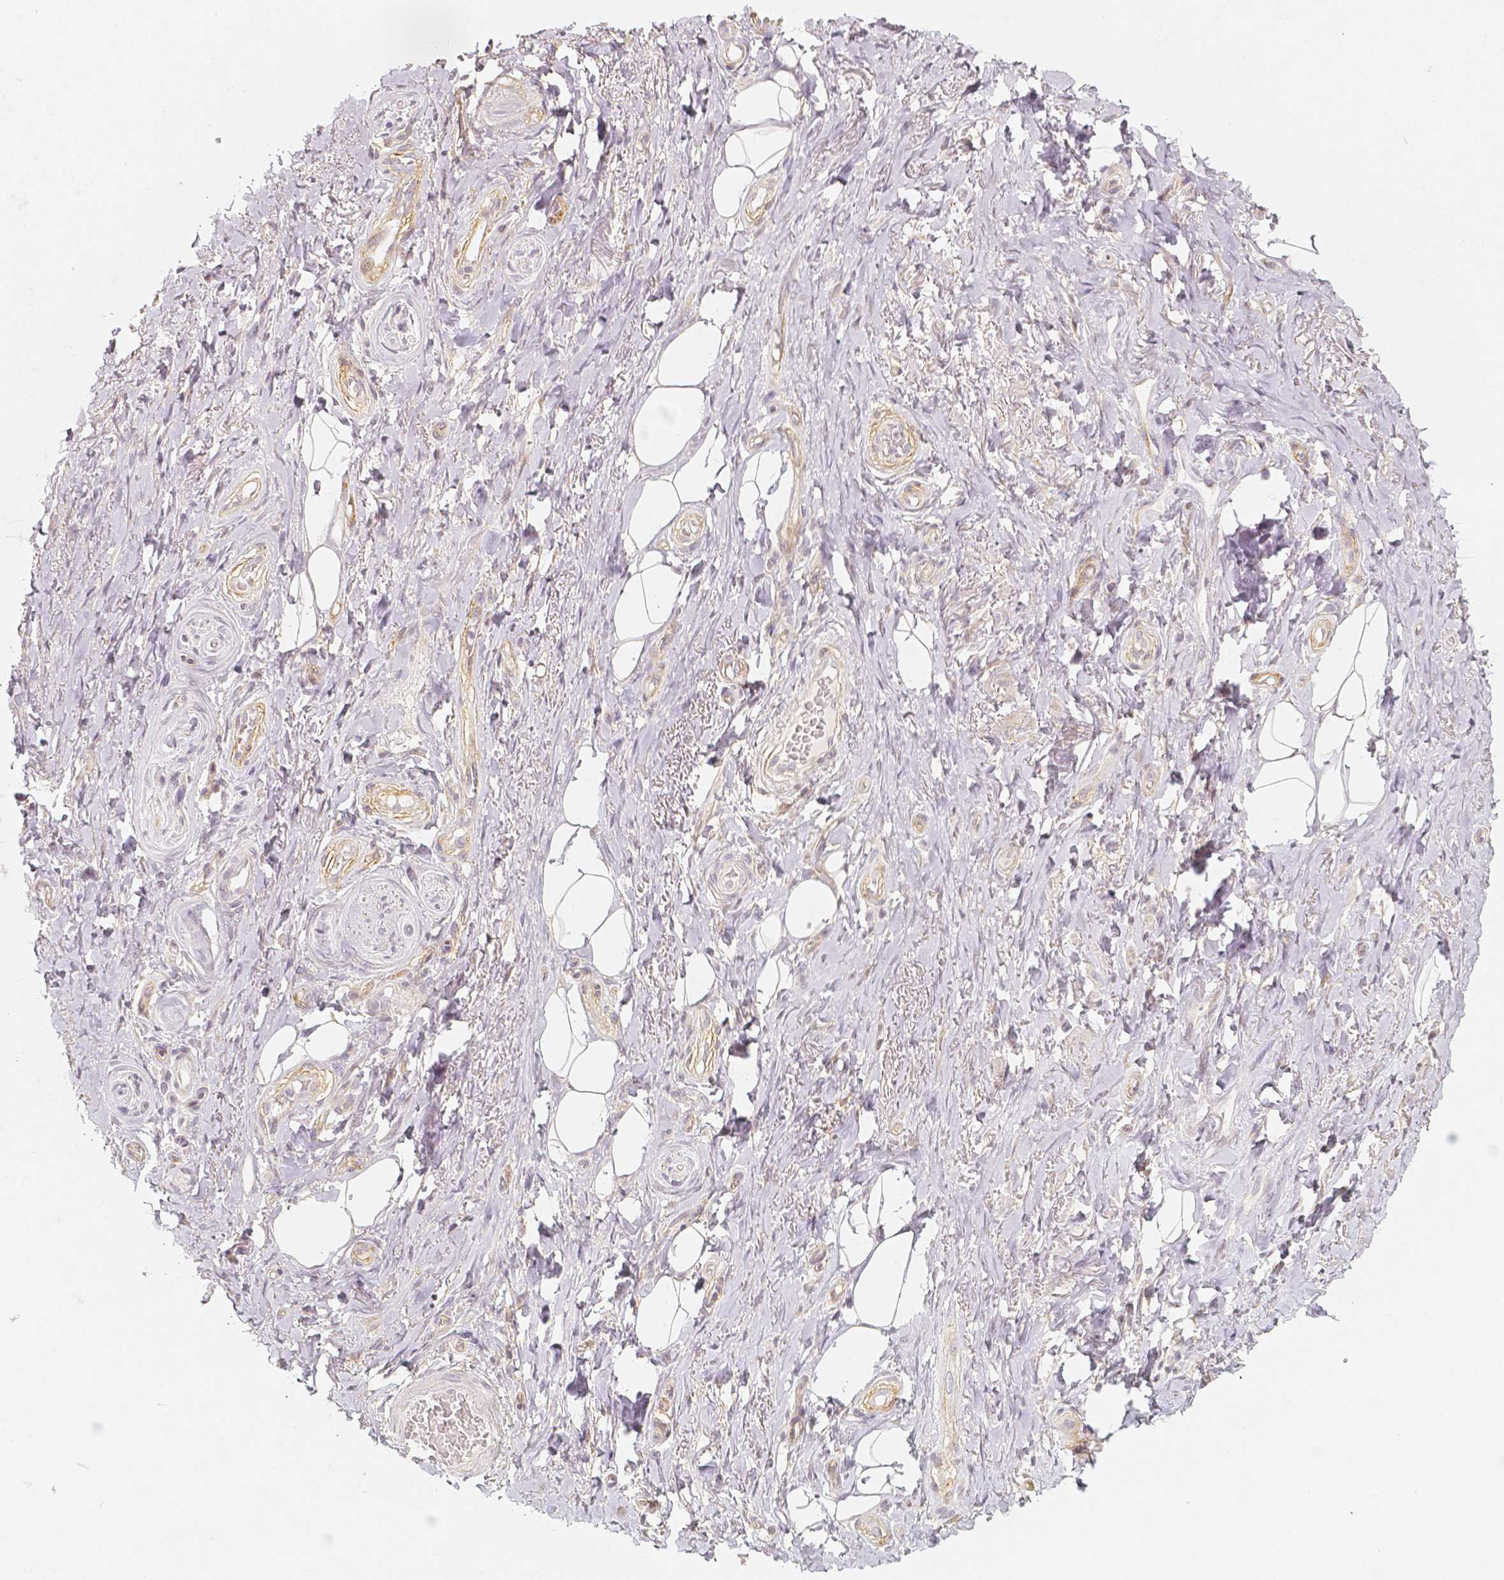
{"staining": {"intensity": "negative", "quantity": "none", "location": "none"}, "tissue": "adipose tissue", "cell_type": "Adipocytes", "image_type": "normal", "snomed": [{"axis": "morphology", "description": "Normal tissue, NOS"}, {"axis": "topography", "description": "Anal"}, {"axis": "topography", "description": "Peripheral nerve tissue"}], "caption": "Human adipose tissue stained for a protein using immunohistochemistry (IHC) exhibits no staining in adipocytes.", "gene": "THY1", "patient": {"sex": "male", "age": 53}}